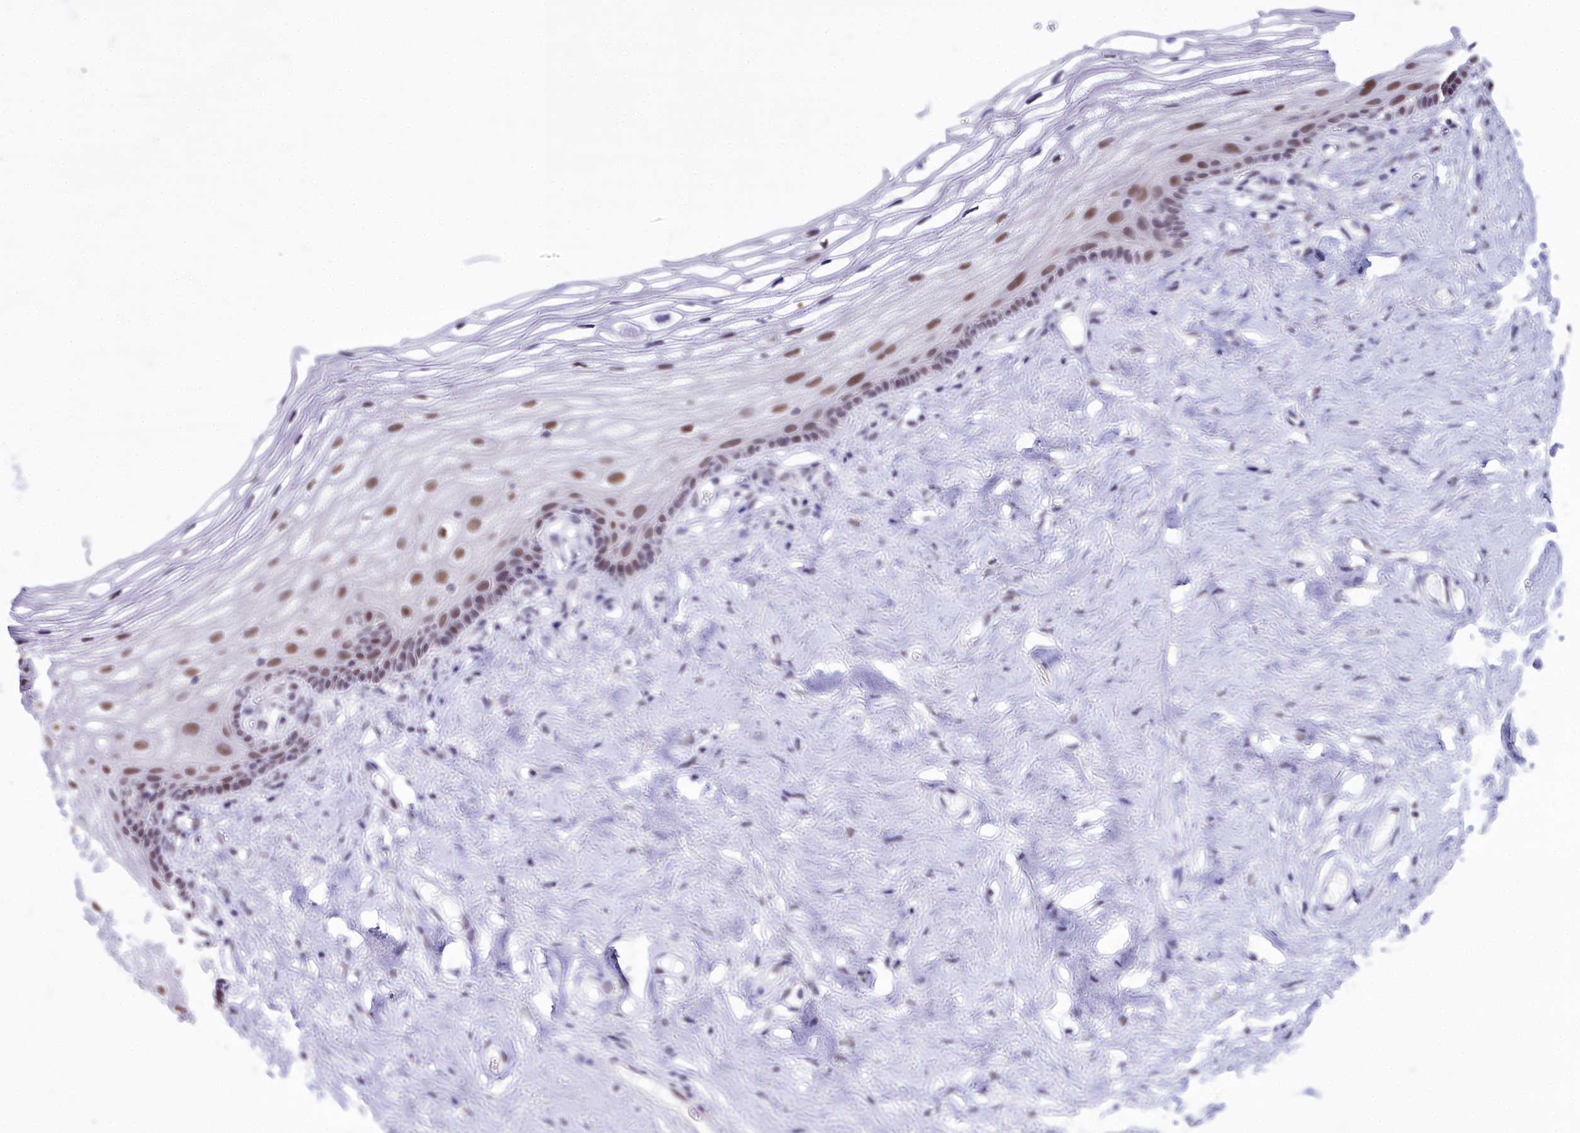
{"staining": {"intensity": "moderate", "quantity": ">75%", "location": "nuclear"}, "tissue": "vagina", "cell_type": "Squamous epithelial cells", "image_type": "normal", "snomed": [{"axis": "morphology", "description": "Normal tissue, NOS"}, {"axis": "morphology", "description": "Adenocarcinoma, NOS"}, {"axis": "topography", "description": "Rectum"}, {"axis": "topography", "description": "Vagina"}], "caption": "A histopathology image showing moderate nuclear expression in approximately >75% of squamous epithelial cells in unremarkable vagina, as visualized by brown immunohistochemical staining.", "gene": "RBM12", "patient": {"sex": "female", "age": 71}}